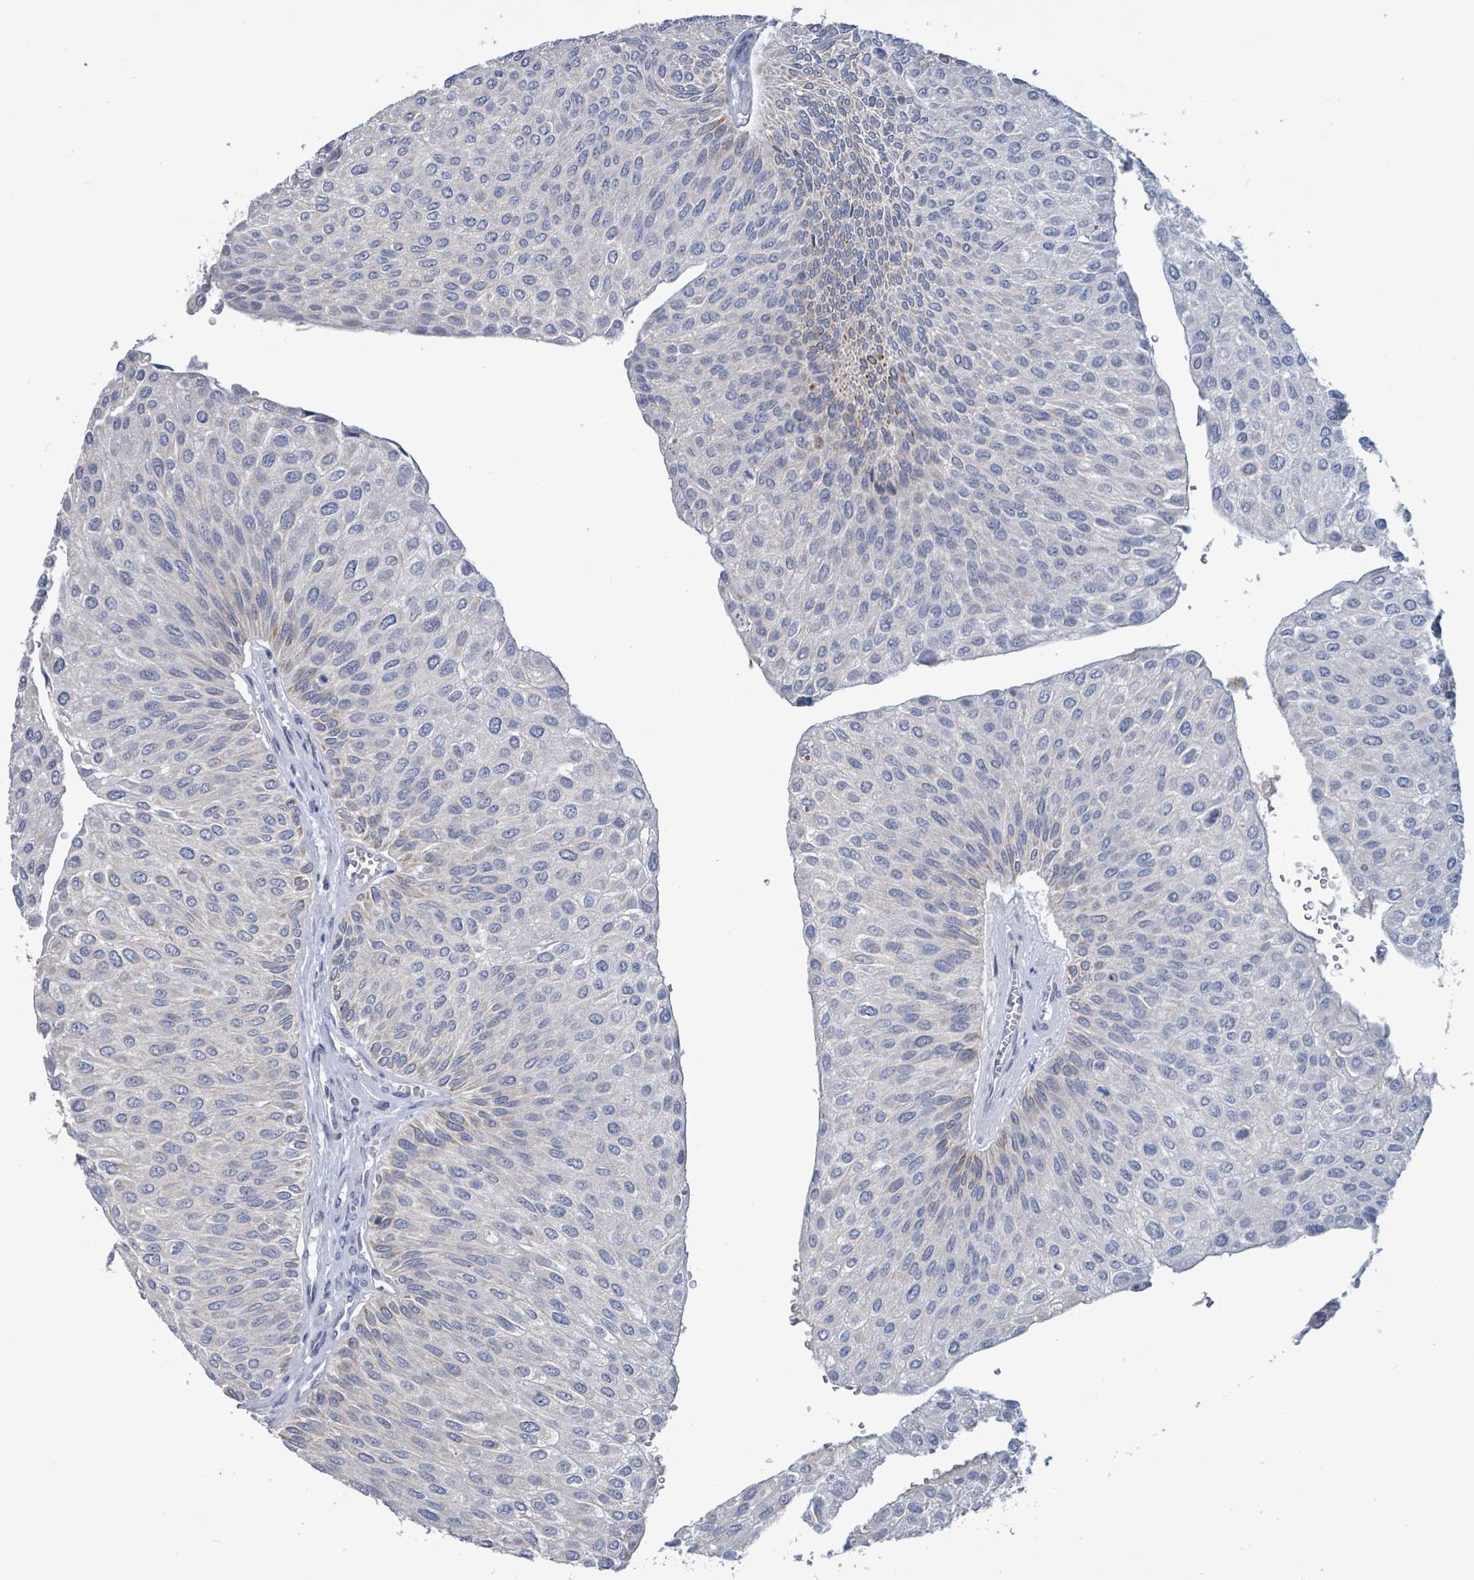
{"staining": {"intensity": "weak", "quantity": "<25%", "location": "cytoplasmic/membranous"}, "tissue": "urothelial cancer", "cell_type": "Tumor cells", "image_type": "cancer", "snomed": [{"axis": "morphology", "description": "Urothelial carcinoma, NOS"}, {"axis": "topography", "description": "Urinary bladder"}], "caption": "This is an immunohistochemistry photomicrograph of human urothelial cancer. There is no expression in tumor cells.", "gene": "NTN3", "patient": {"sex": "male", "age": 67}}